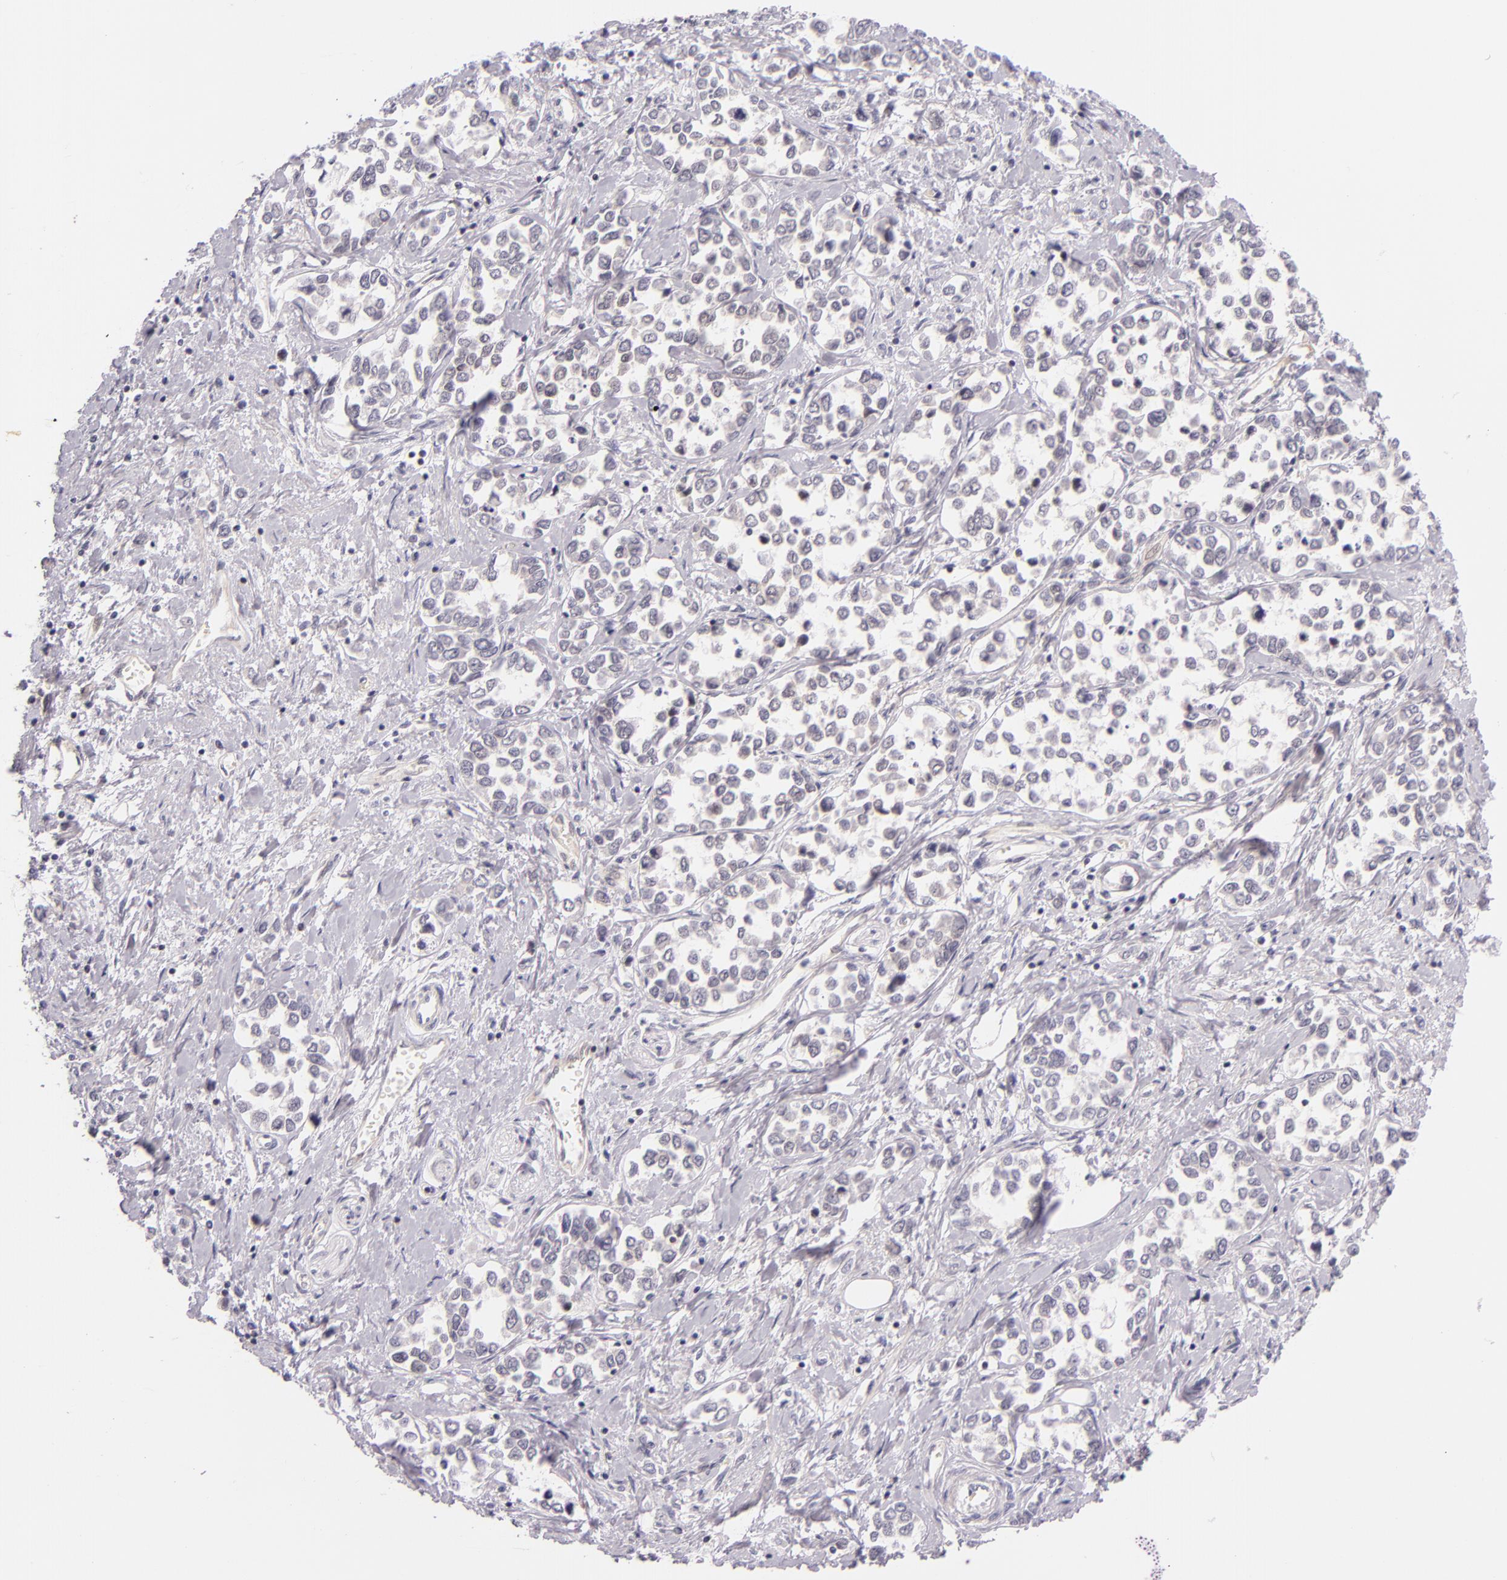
{"staining": {"intensity": "negative", "quantity": "none", "location": "none"}, "tissue": "stomach cancer", "cell_type": "Tumor cells", "image_type": "cancer", "snomed": [{"axis": "morphology", "description": "Adenocarcinoma, NOS"}, {"axis": "topography", "description": "Stomach, upper"}], "caption": "Micrograph shows no protein expression in tumor cells of stomach adenocarcinoma tissue.", "gene": "BCL3", "patient": {"sex": "male", "age": 76}}